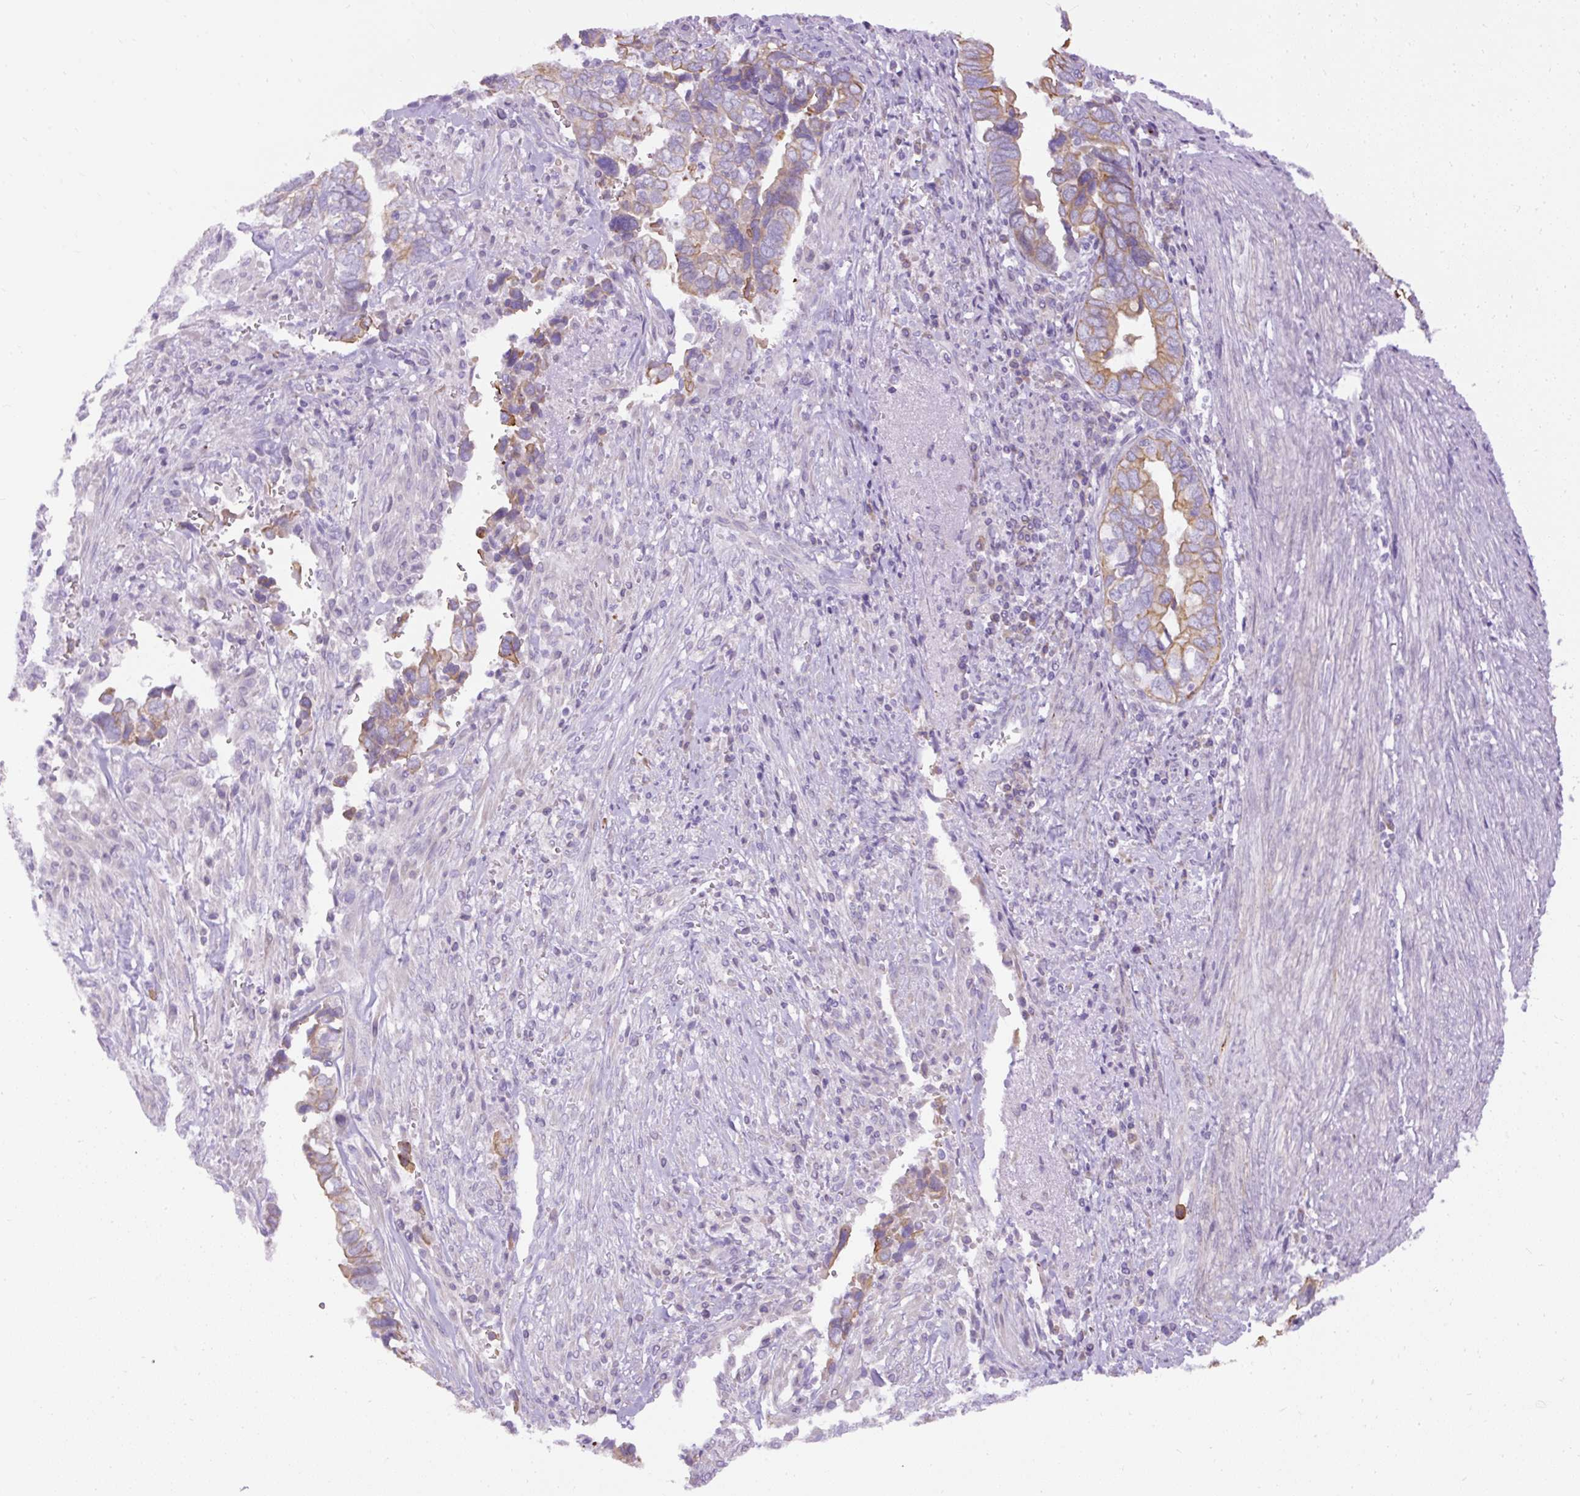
{"staining": {"intensity": "weak", "quantity": "25%-75%", "location": "cytoplasmic/membranous"}, "tissue": "liver cancer", "cell_type": "Tumor cells", "image_type": "cancer", "snomed": [{"axis": "morphology", "description": "Cholangiocarcinoma"}, {"axis": "topography", "description": "Liver"}], "caption": "Human liver cancer stained for a protein (brown) exhibits weak cytoplasmic/membranous positive expression in about 25%-75% of tumor cells.", "gene": "FAM149A", "patient": {"sex": "female", "age": 79}}